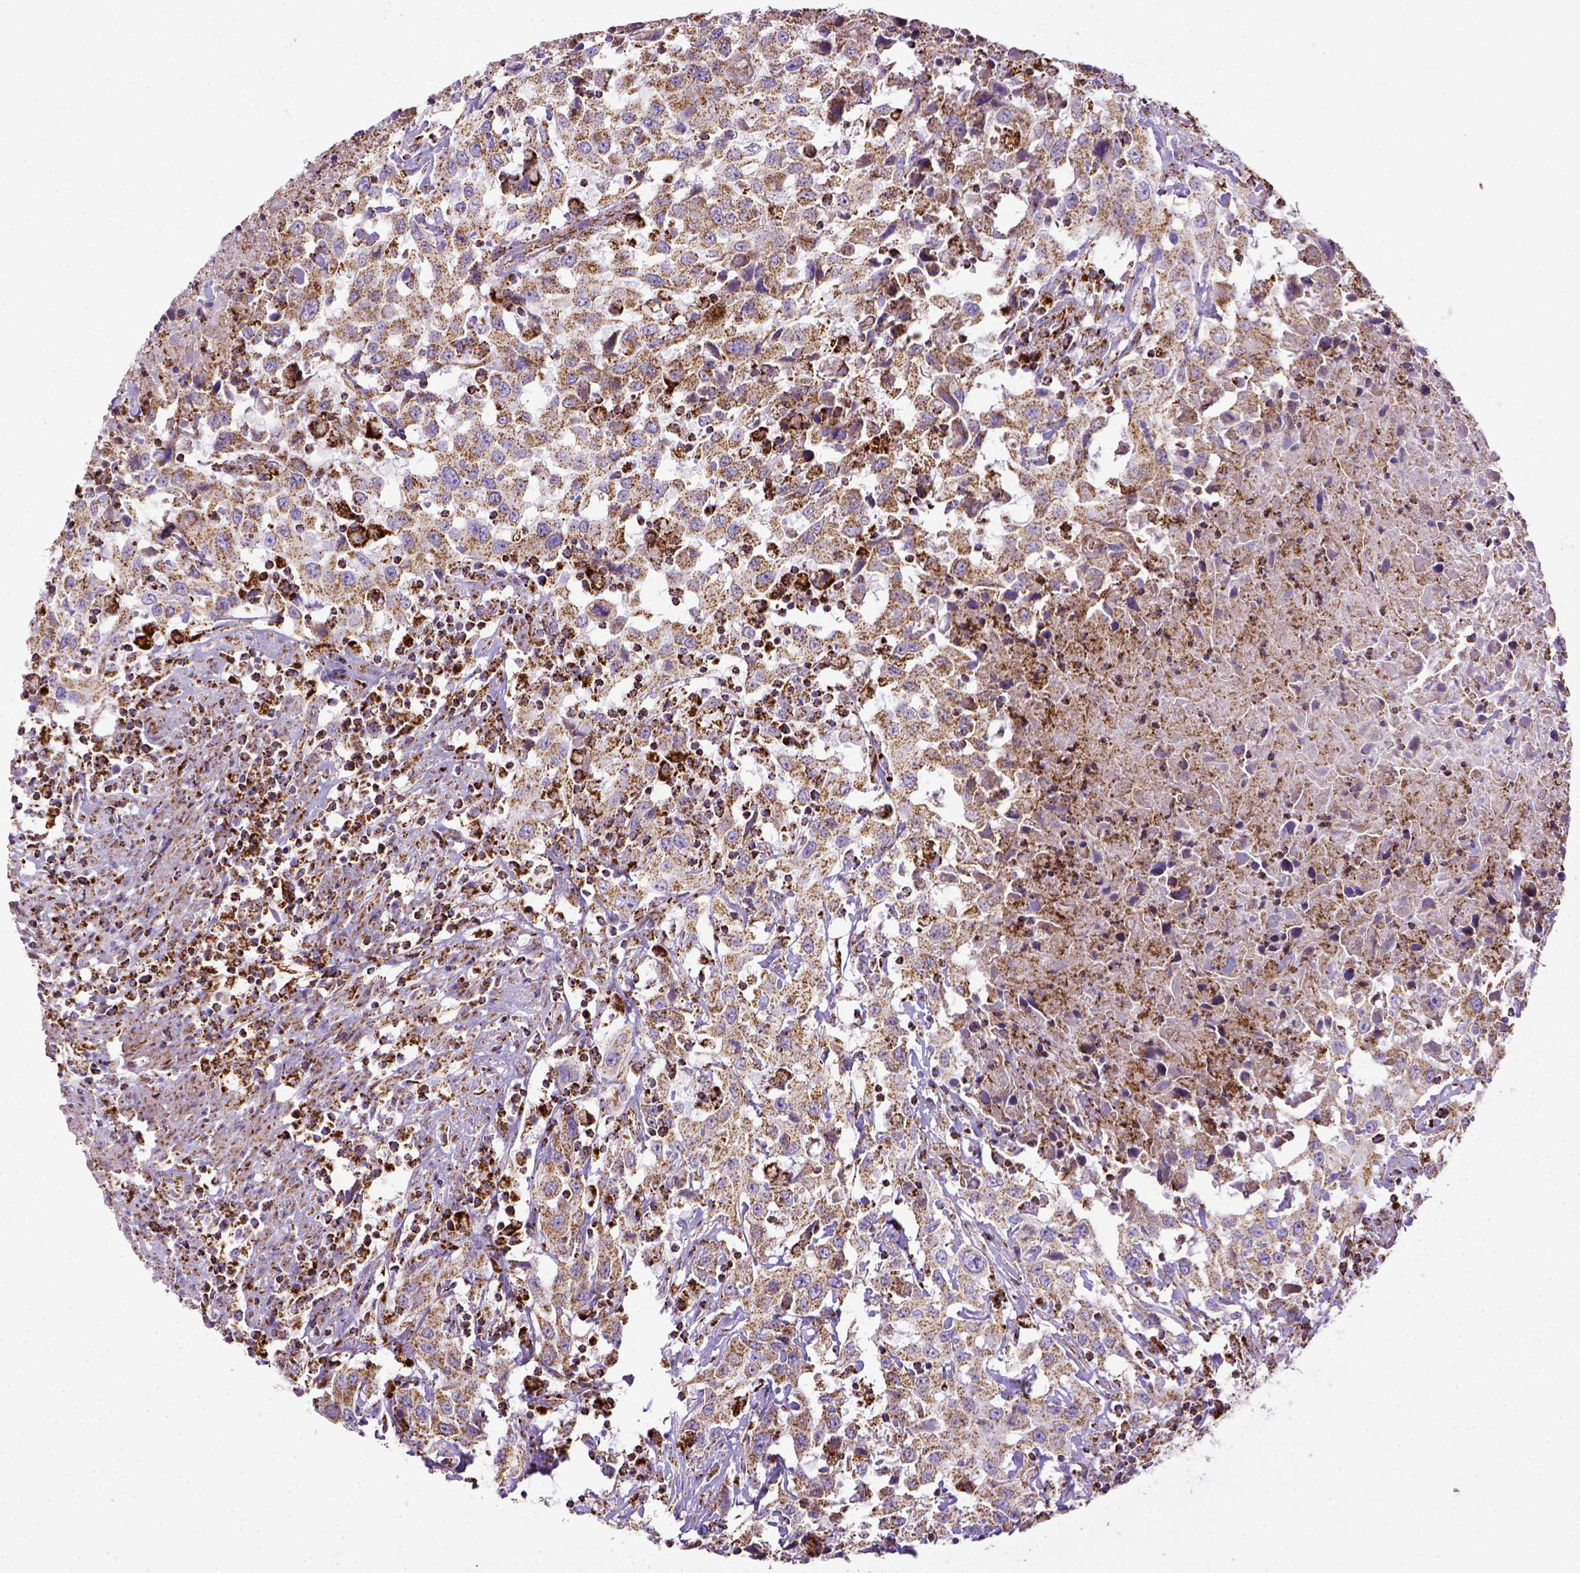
{"staining": {"intensity": "moderate", "quantity": ">75%", "location": "cytoplasmic/membranous"}, "tissue": "urothelial cancer", "cell_type": "Tumor cells", "image_type": "cancer", "snomed": [{"axis": "morphology", "description": "Urothelial carcinoma, High grade"}, {"axis": "topography", "description": "Urinary bladder"}], "caption": "Immunohistochemical staining of human high-grade urothelial carcinoma exhibits medium levels of moderate cytoplasmic/membranous protein expression in about >75% of tumor cells. The staining was performed using DAB (3,3'-diaminobenzidine), with brown indicating positive protein expression. Nuclei are stained blue with hematoxylin.", "gene": "MT-CO1", "patient": {"sex": "male", "age": 61}}